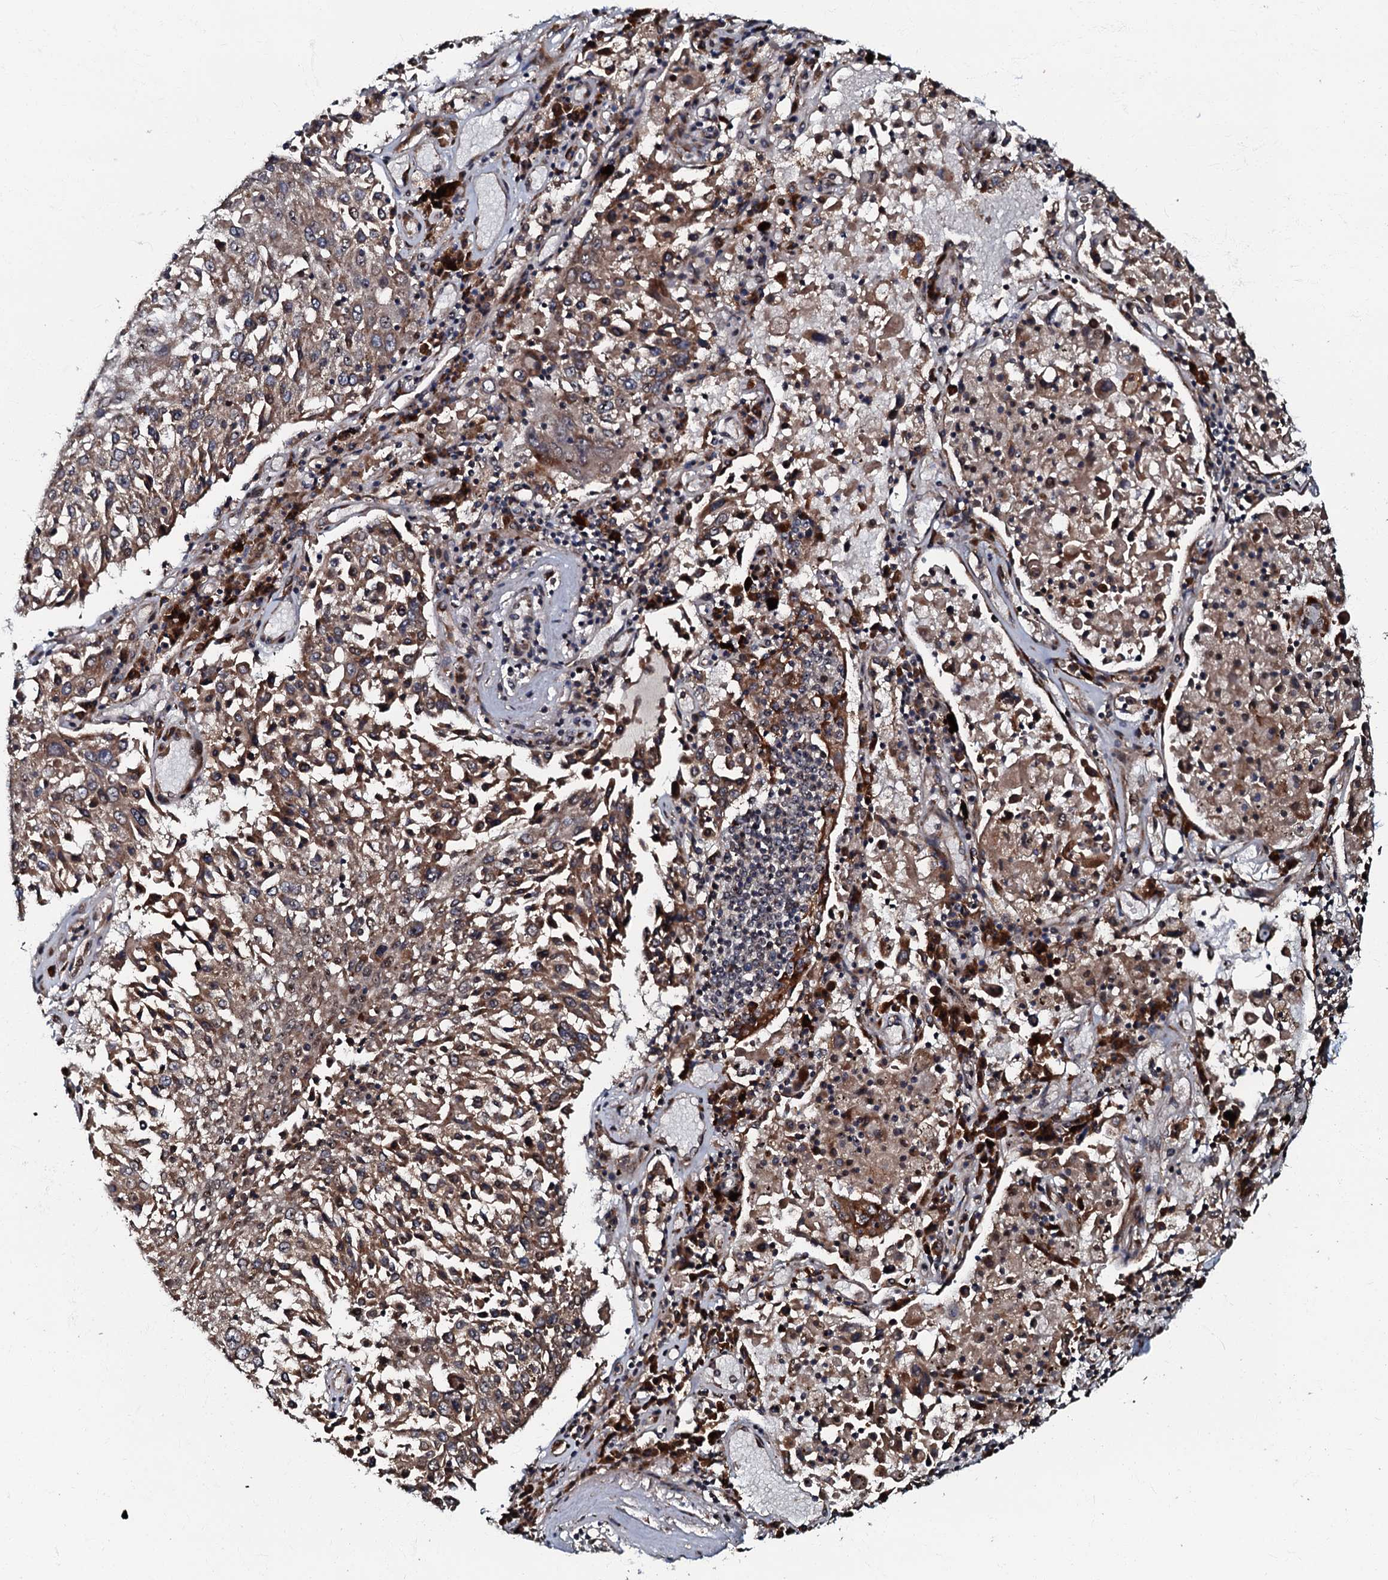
{"staining": {"intensity": "moderate", "quantity": ">75%", "location": "cytoplasmic/membranous"}, "tissue": "lung cancer", "cell_type": "Tumor cells", "image_type": "cancer", "snomed": [{"axis": "morphology", "description": "Squamous cell carcinoma, NOS"}, {"axis": "topography", "description": "Lung"}], "caption": "The histopathology image displays a brown stain indicating the presence of a protein in the cytoplasmic/membranous of tumor cells in squamous cell carcinoma (lung).", "gene": "C18orf32", "patient": {"sex": "male", "age": 65}}